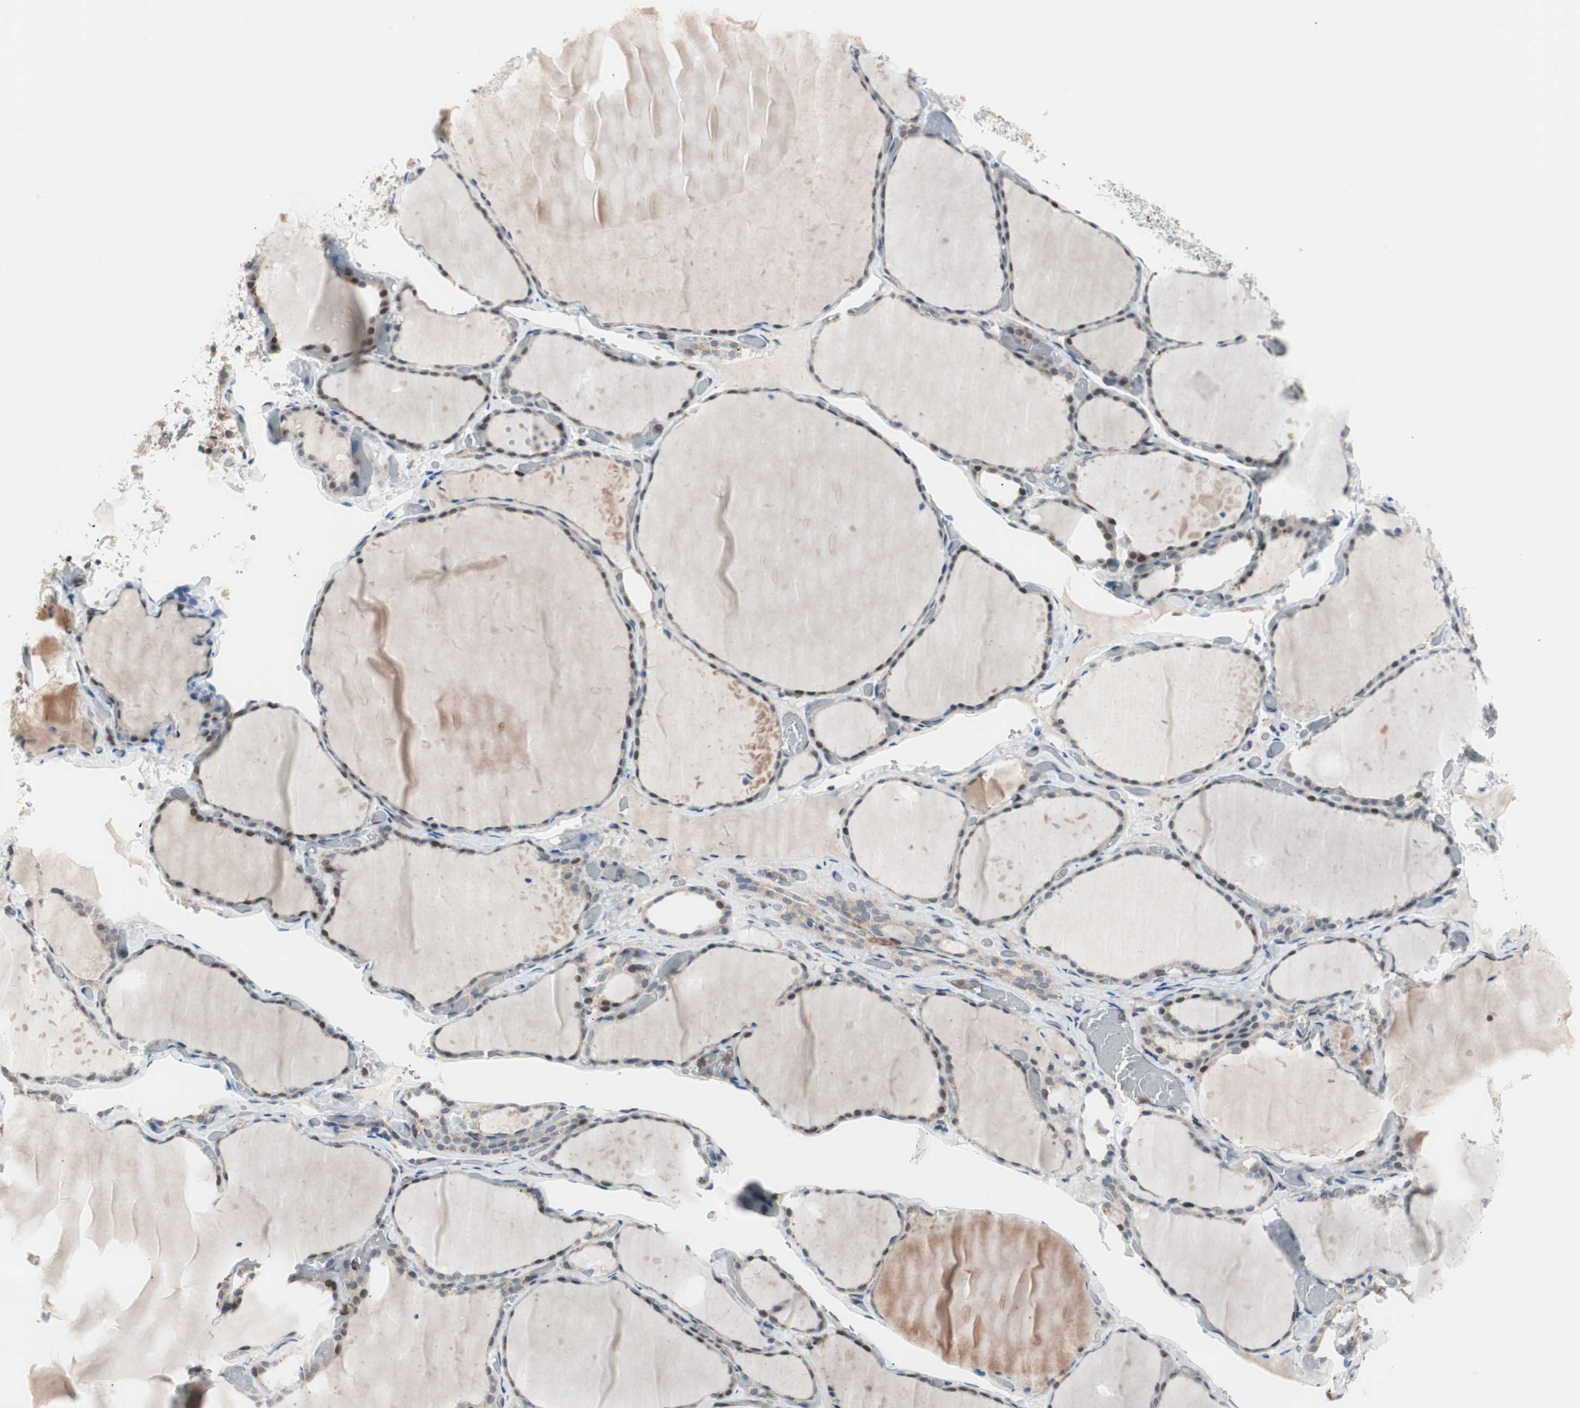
{"staining": {"intensity": "moderate", "quantity": "25%-75%", "location": "cytoplasmic/membranous"}, "tissue": "thyroid gland", "cell_type": "Glandular cells", "image_type": "normal", "snomed": [{"axis": "morphology", "description": "Normal tissue, NOS"}, {"axis": "topography", "description": "Thyroid gland"}], "caption": "Protein staining by IHC displays moderate cytoplasmic/membranous staining in about 25%-75% of glandular cells in benign thyroid gland. (brown staining indicates protein expression, while blue staining denotes nuclei).", "gene": "POLH", "patient": {"sex": "female", "age": 22}}